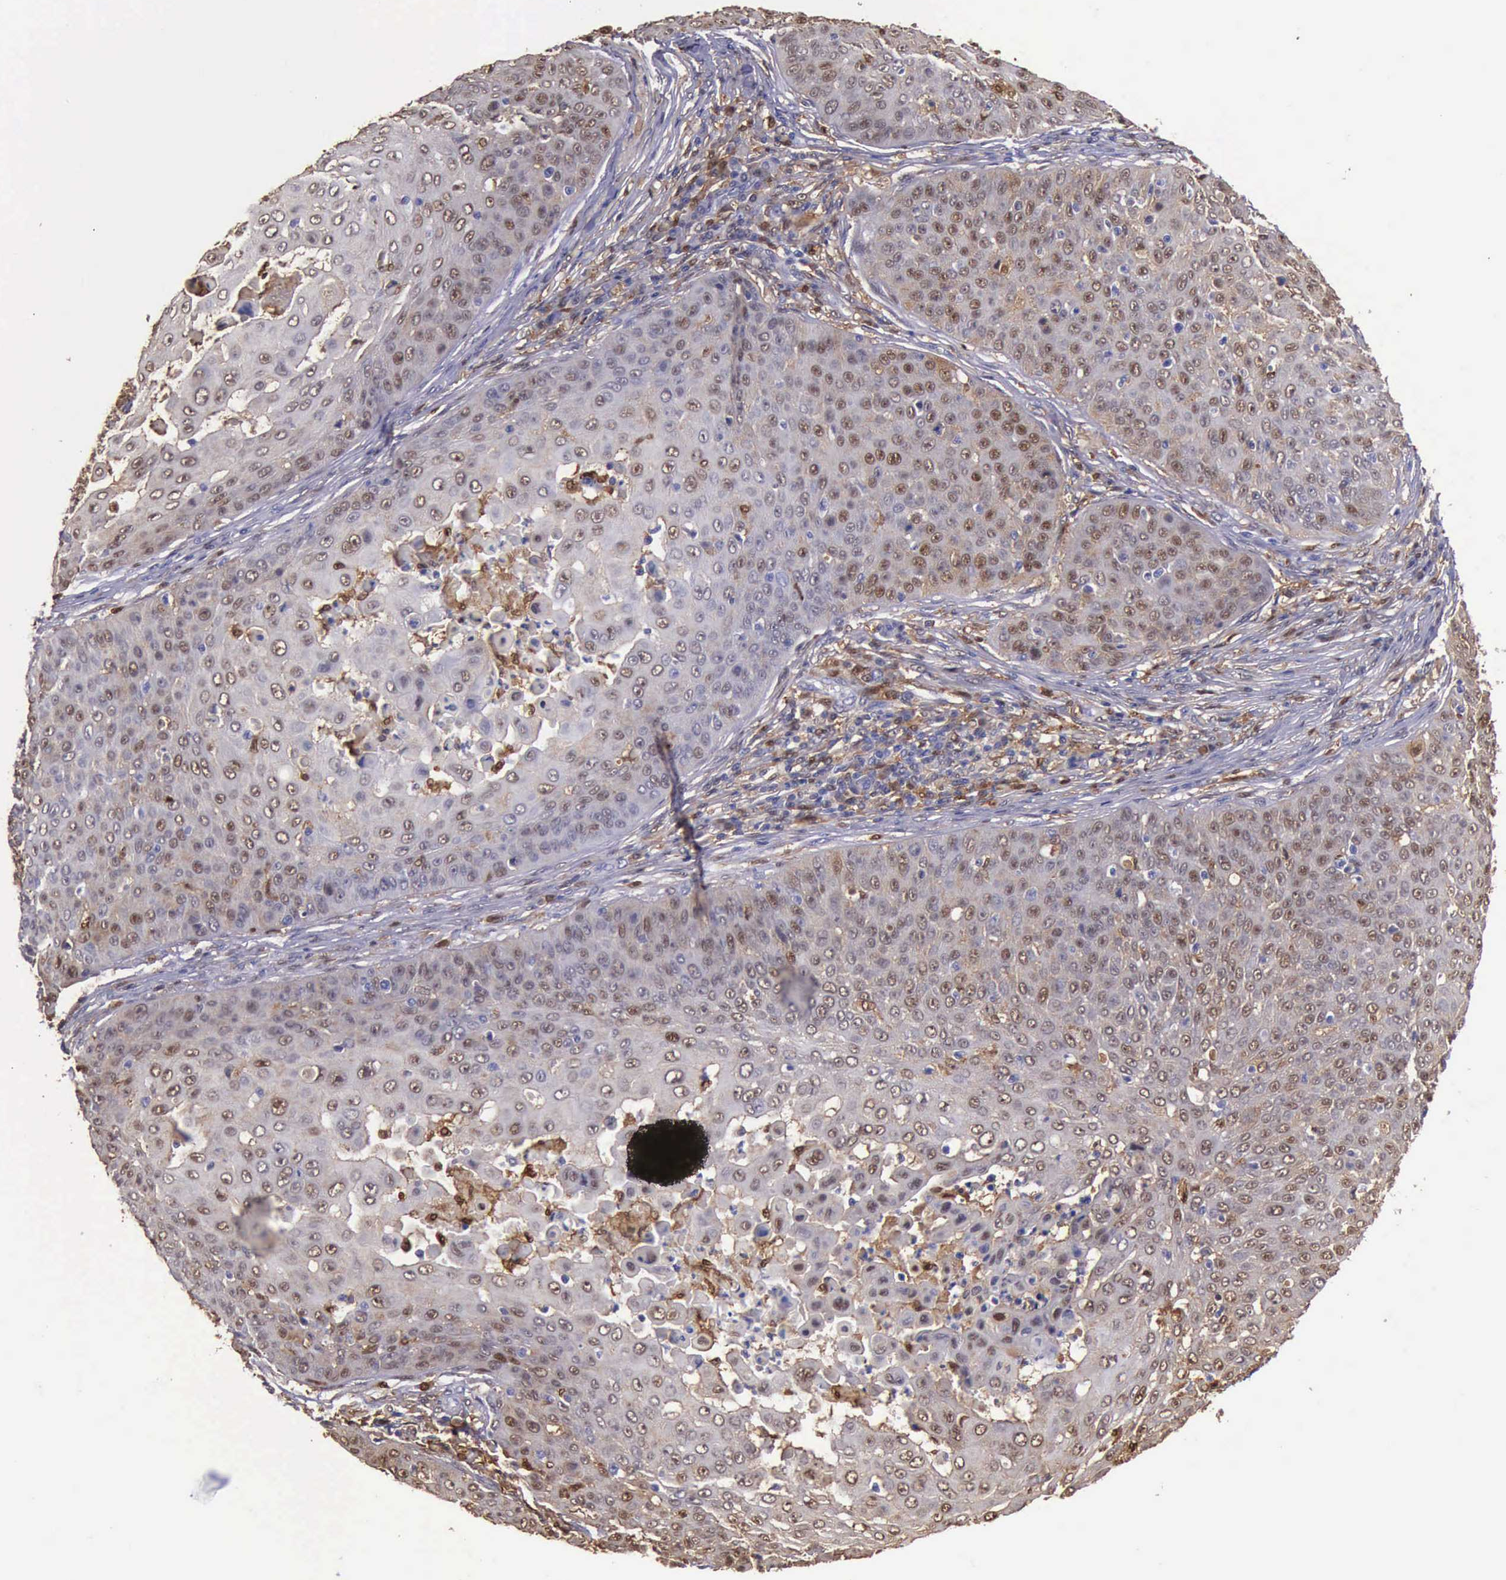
{"staining": {"intensity": "weak", "quantity": "<25%", "location": "cytoplasmic/membranous"}, "tissue": "skin cancer", "cell_type": "Tumor cells", "image_type": "cancer", "snomed": [{"axis": "morphology", "description": "Squamous cell carcinoma, NOS"}, {"axis": "topography", "description": "Skin"}], "caption": "Immunohistochemical staining of skin cancer (squamous cell carcinoma) reveals no significant staining in tumor cells.", "gene": "TYMP", "patient": {"sex": "male", "age": 82}}